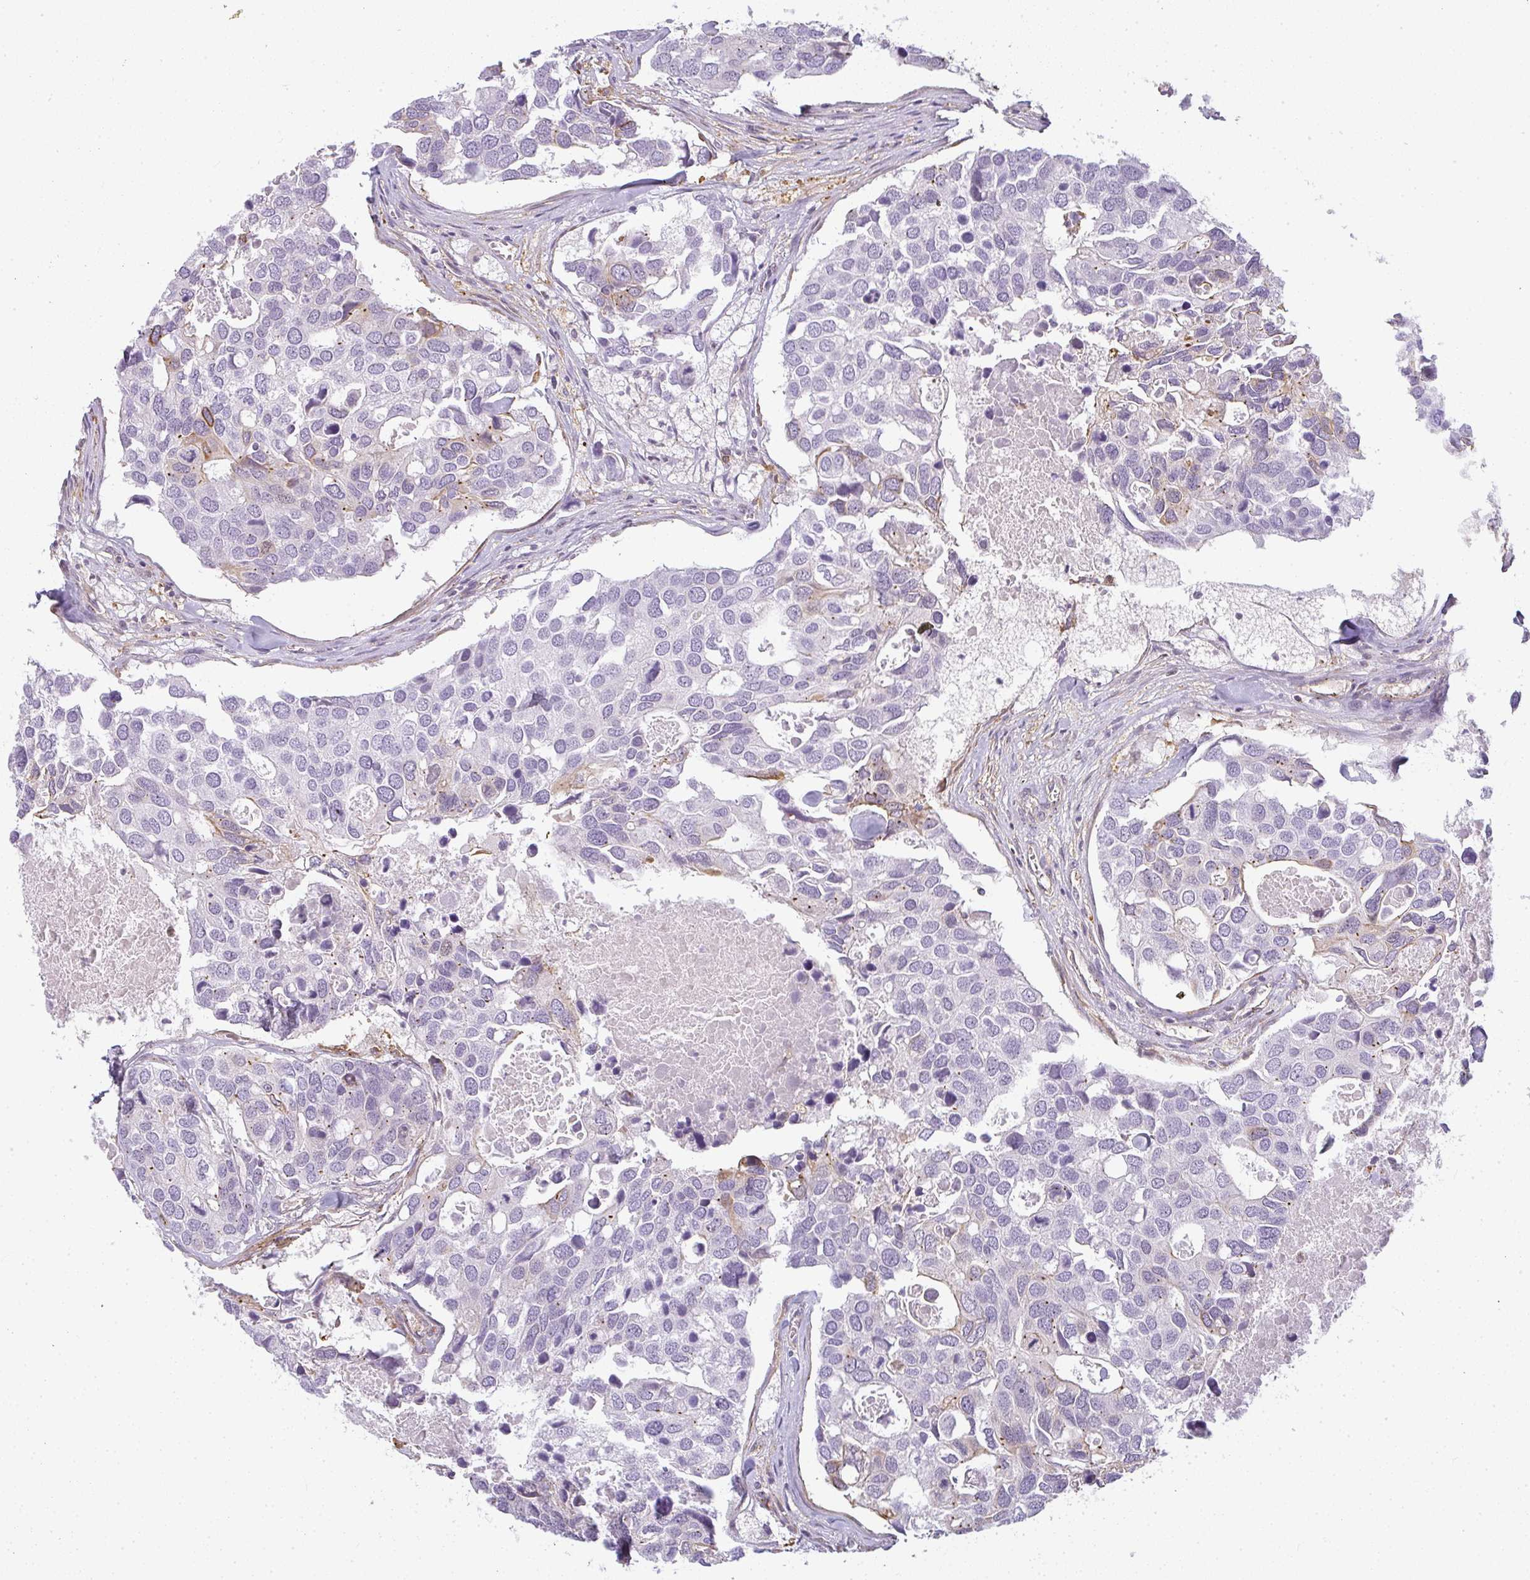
{"staining": {"intensity": "negative", "quantity": "none", "location": "none"}, "tissue": "breast cancer", "cell_type": "Tumor cells", "image_type": "cancer", "snomed": [{"axis": "morphology", "description": "Duct carcinoma"}, {"axis": "topography", "description": "Breast"}], "caption": "The micrograph demonstrates no staining of tumor cells in intraductal carcinoma (breast).", "gene": "SULF1", "patient": {"sex": "female", "age": 83}}